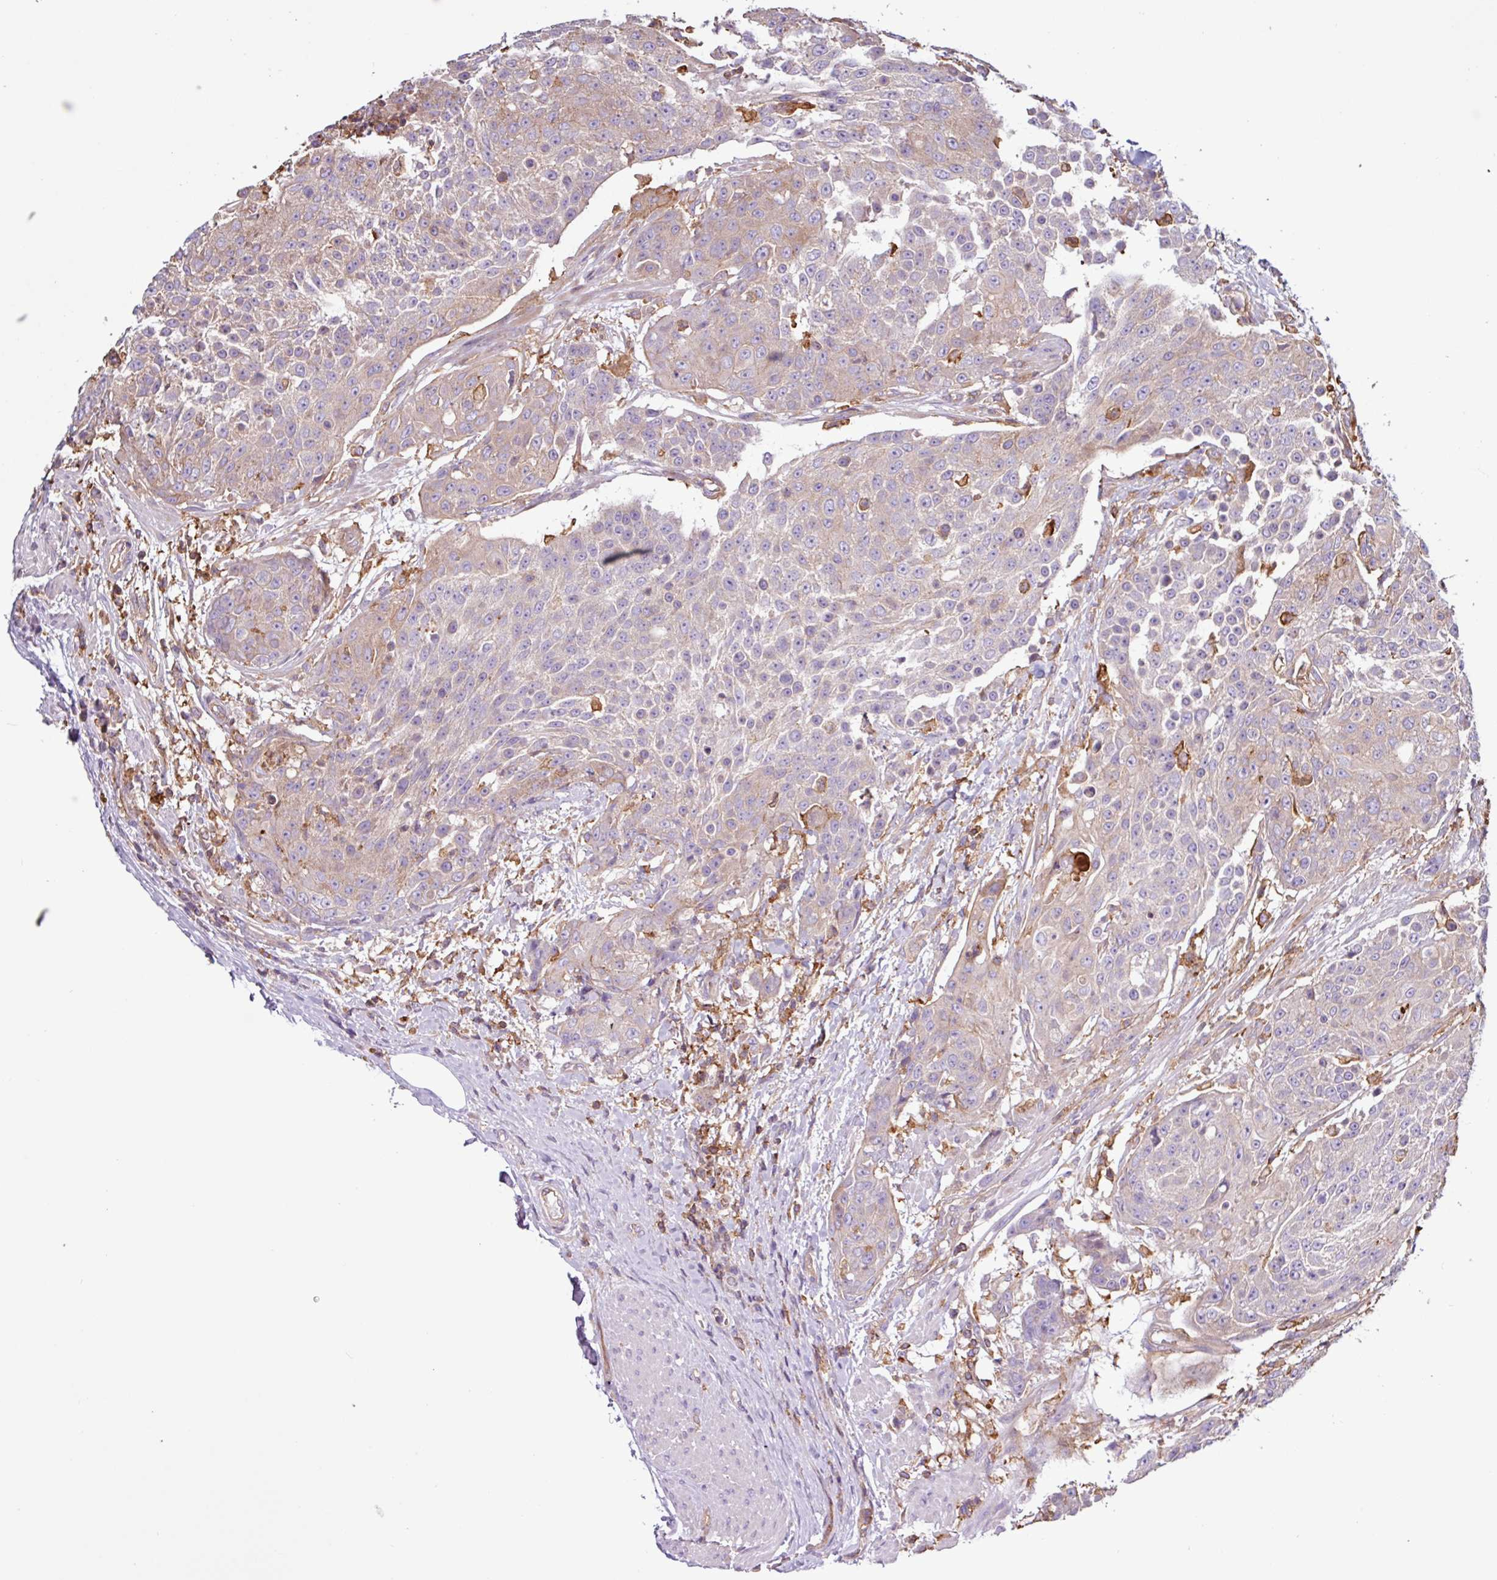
{"staining": {"intensity": "weak", "quantity": "25%-75%", "location": "cytoplasmic/membranous"}, "tissue": "urothelial cancer", "cell_type": "Tumor cells", "image_type": "cancer", "snomed": [{"axis": "morphology", "description": "Urothelial carcinoma, High grade"}, {"axis": "topography", "description": "Urinary bladder"}], "caption": "A histopathology image of high-grade urothelial carcinoma stained for a protein displays weak cytoplasmic/membranous brown staining in tumor cells.", "gene": "ACTR3", "patient": {"sex": "female", "age": 63}}